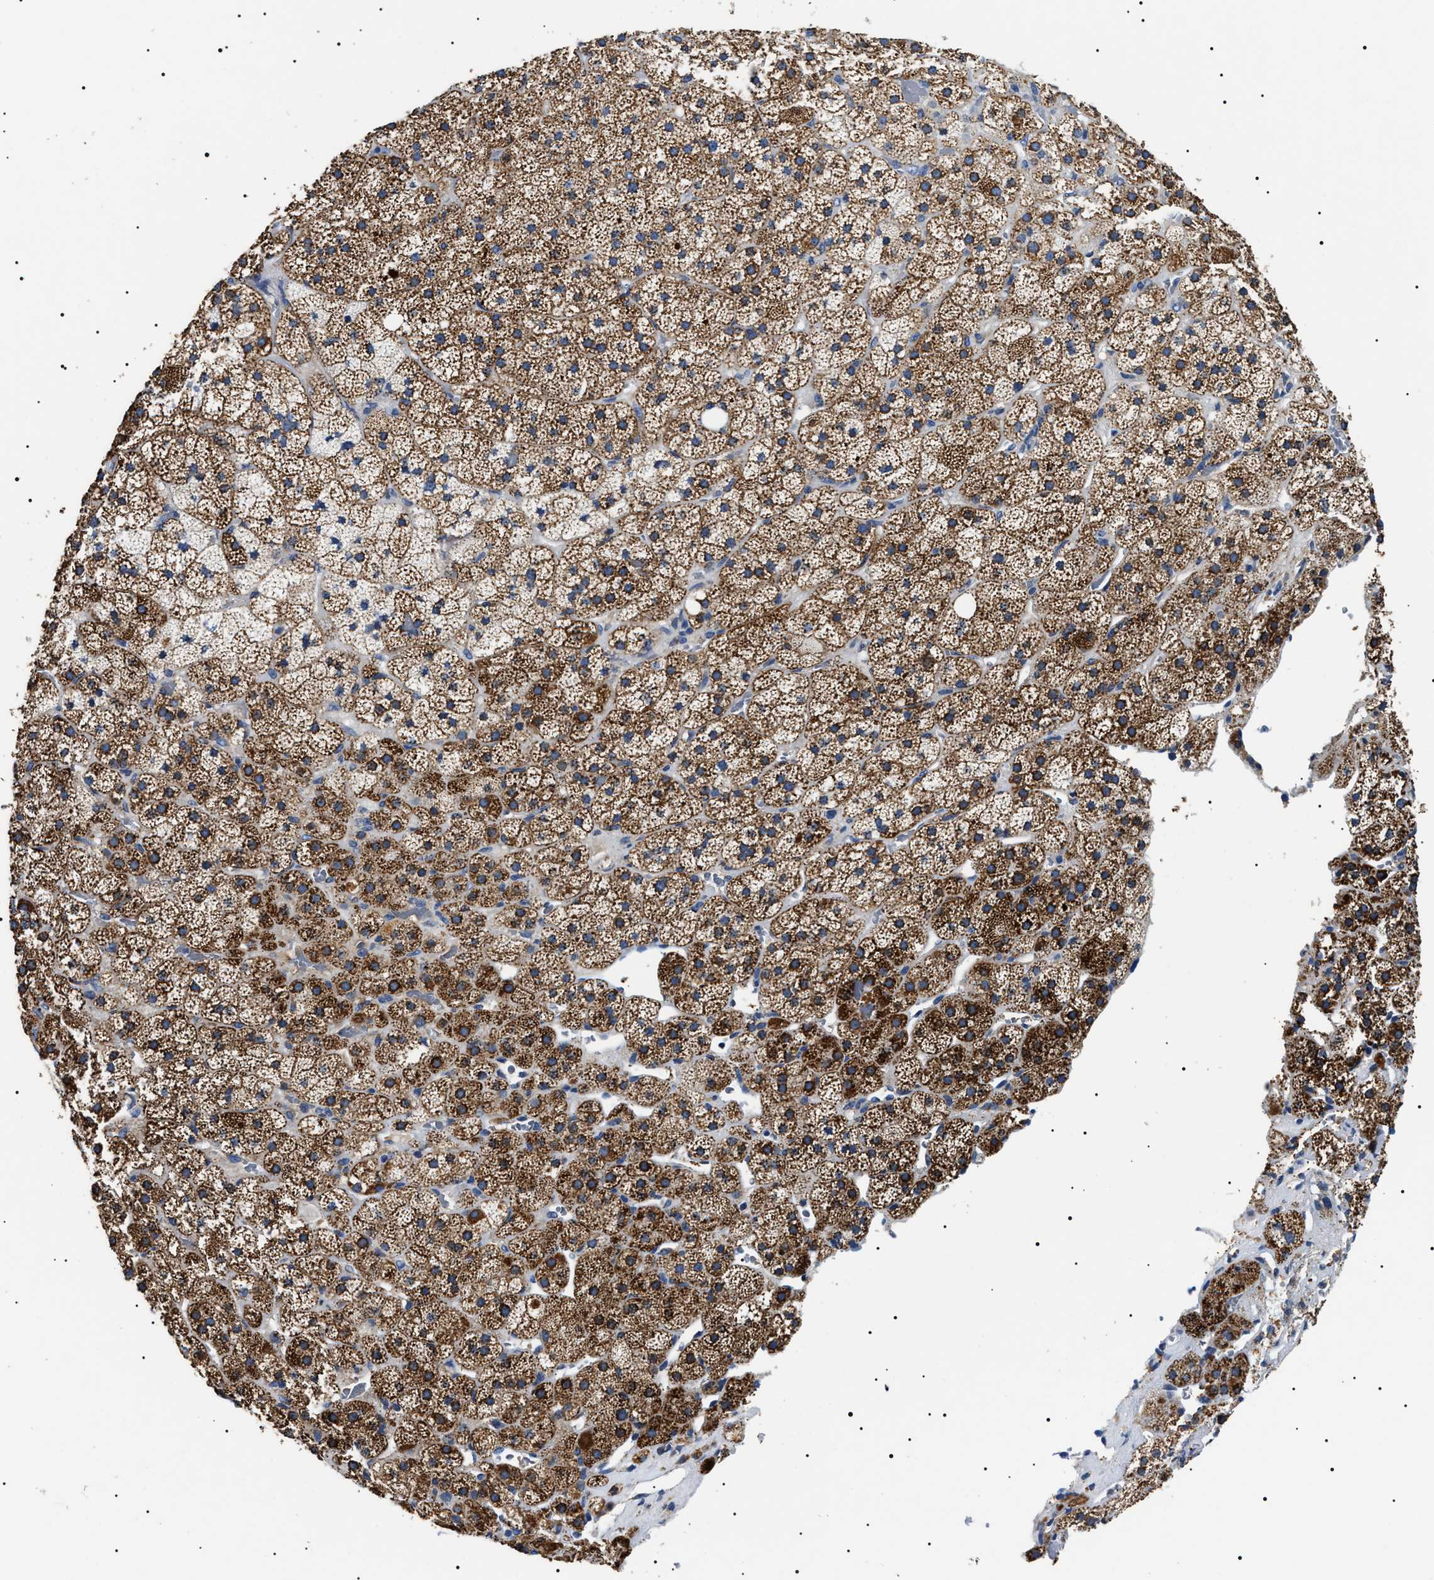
{"staining": {"intensity": "strong", "quantity": ">75%", "location": "cytoplasmic/membranous"}, "tissue": "adrenal gland", "cell_type": "Glandular cells", "image_type": "normal", "snomed": [{"axis": "morphology", "description": "Normal tissue, NOS"}, {"axis": "topography", "description": "Adrenal gland"}], "caption": "Glandular cells exhibit high levels of strong cytoplasmic/membranous expression in about >75% of cells in normal human adrenal gland.", "gene": "OXSM", "patient": {"sex": "male", "age": 57}}